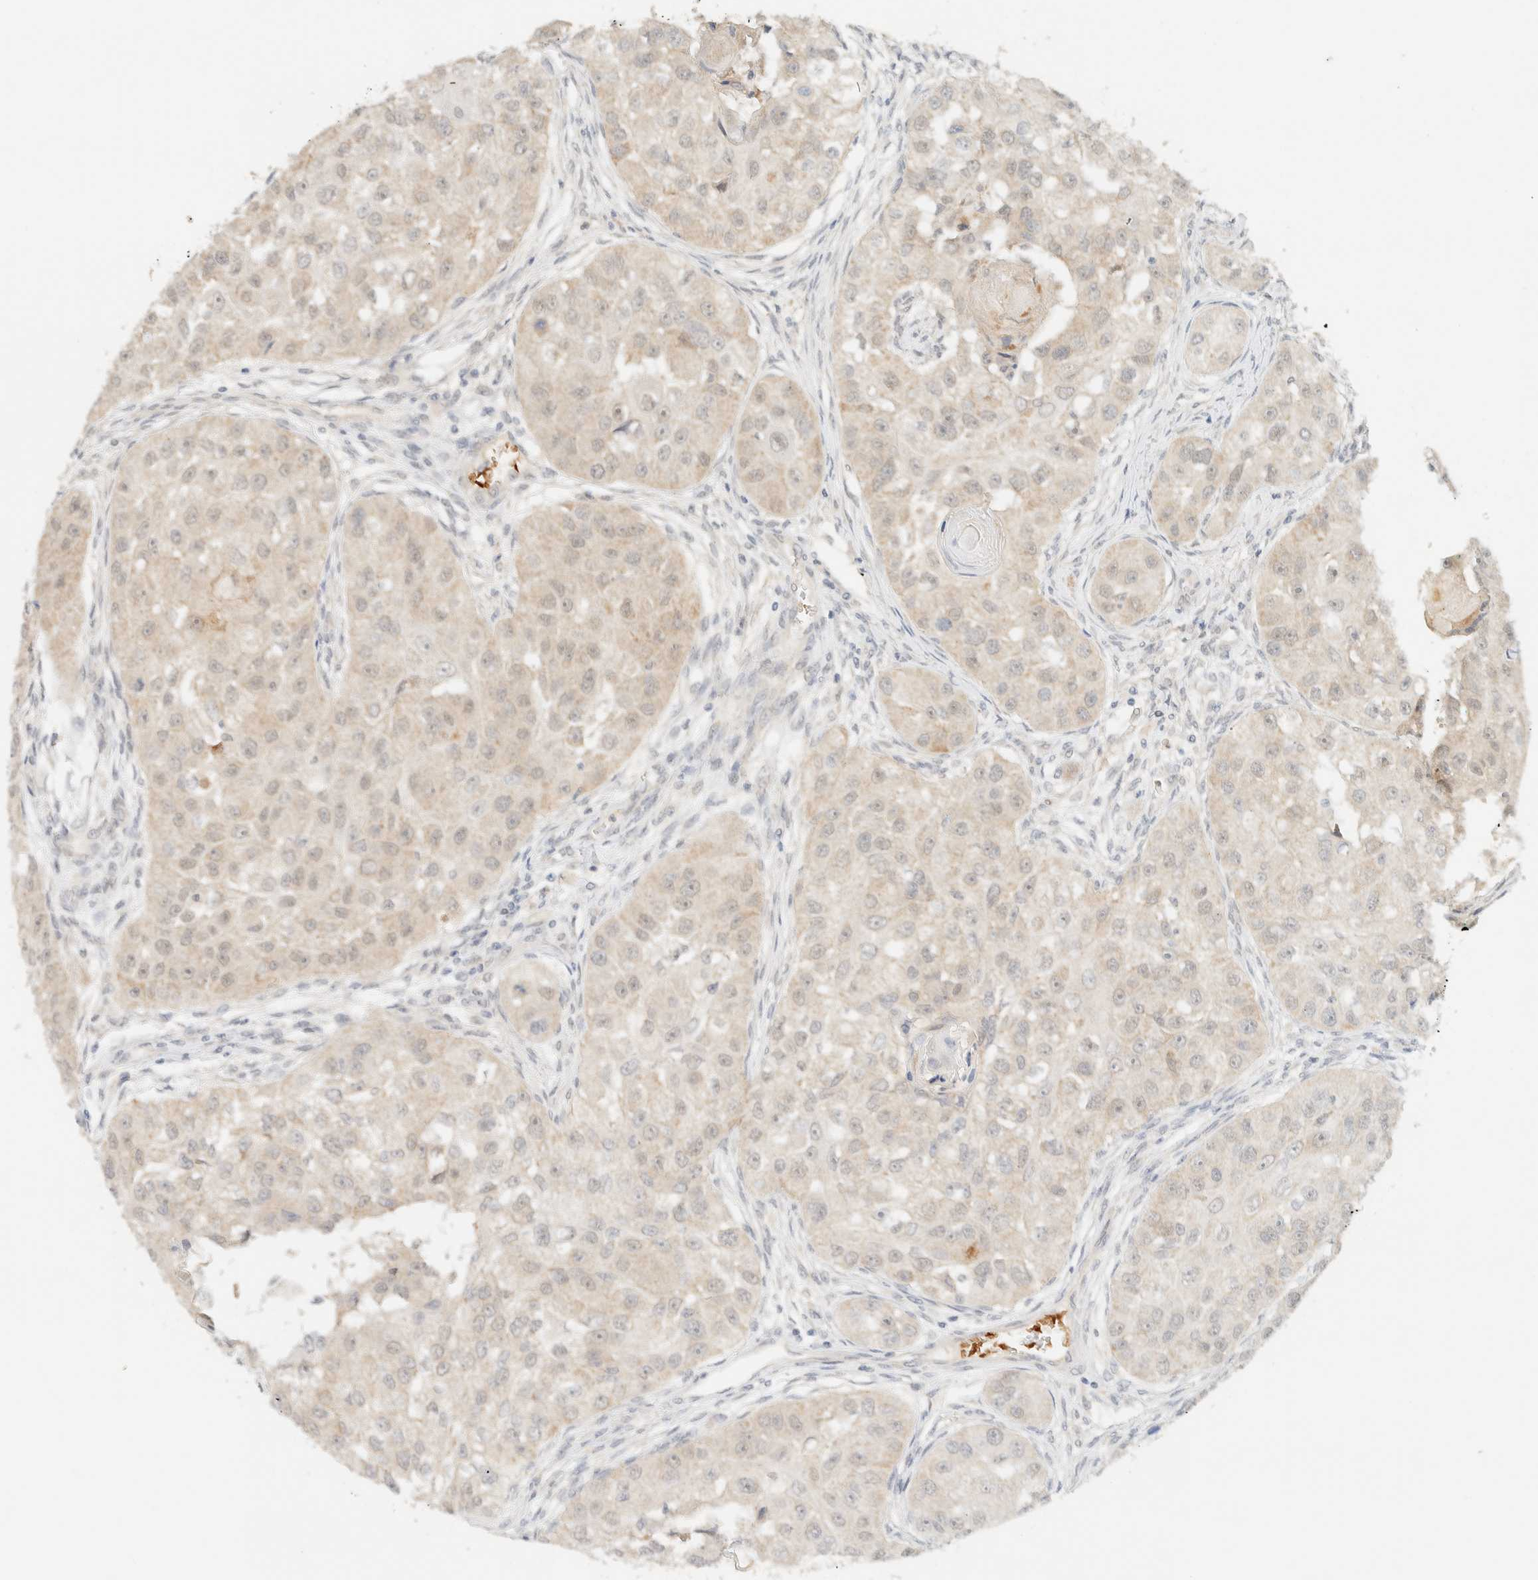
{"staining": {"intensity": "weak", "quantity": "<25%", "location": "cytoplasmic/membranous"}, "tissue": "head and neck cancer", "cell_type": "Tumor cells", "image_type": "cancer", "snomed": [{"axis": "morphology", "description": "Normal tissue, NOS"}, {"axis": "morphology", "description": "Squamous cell carcinoma, NOS"}, {"axis": "topography", "description": "Skeletal muscle"}, {"axis": "topography", "description": "Head-Neck"}], "caption": "Tumor cells show no significant protein positivity in head and neck cancer (squamous cell carcinoma).", "gene": "TNK1", "patient": {"sex": "male", "age": 51}}